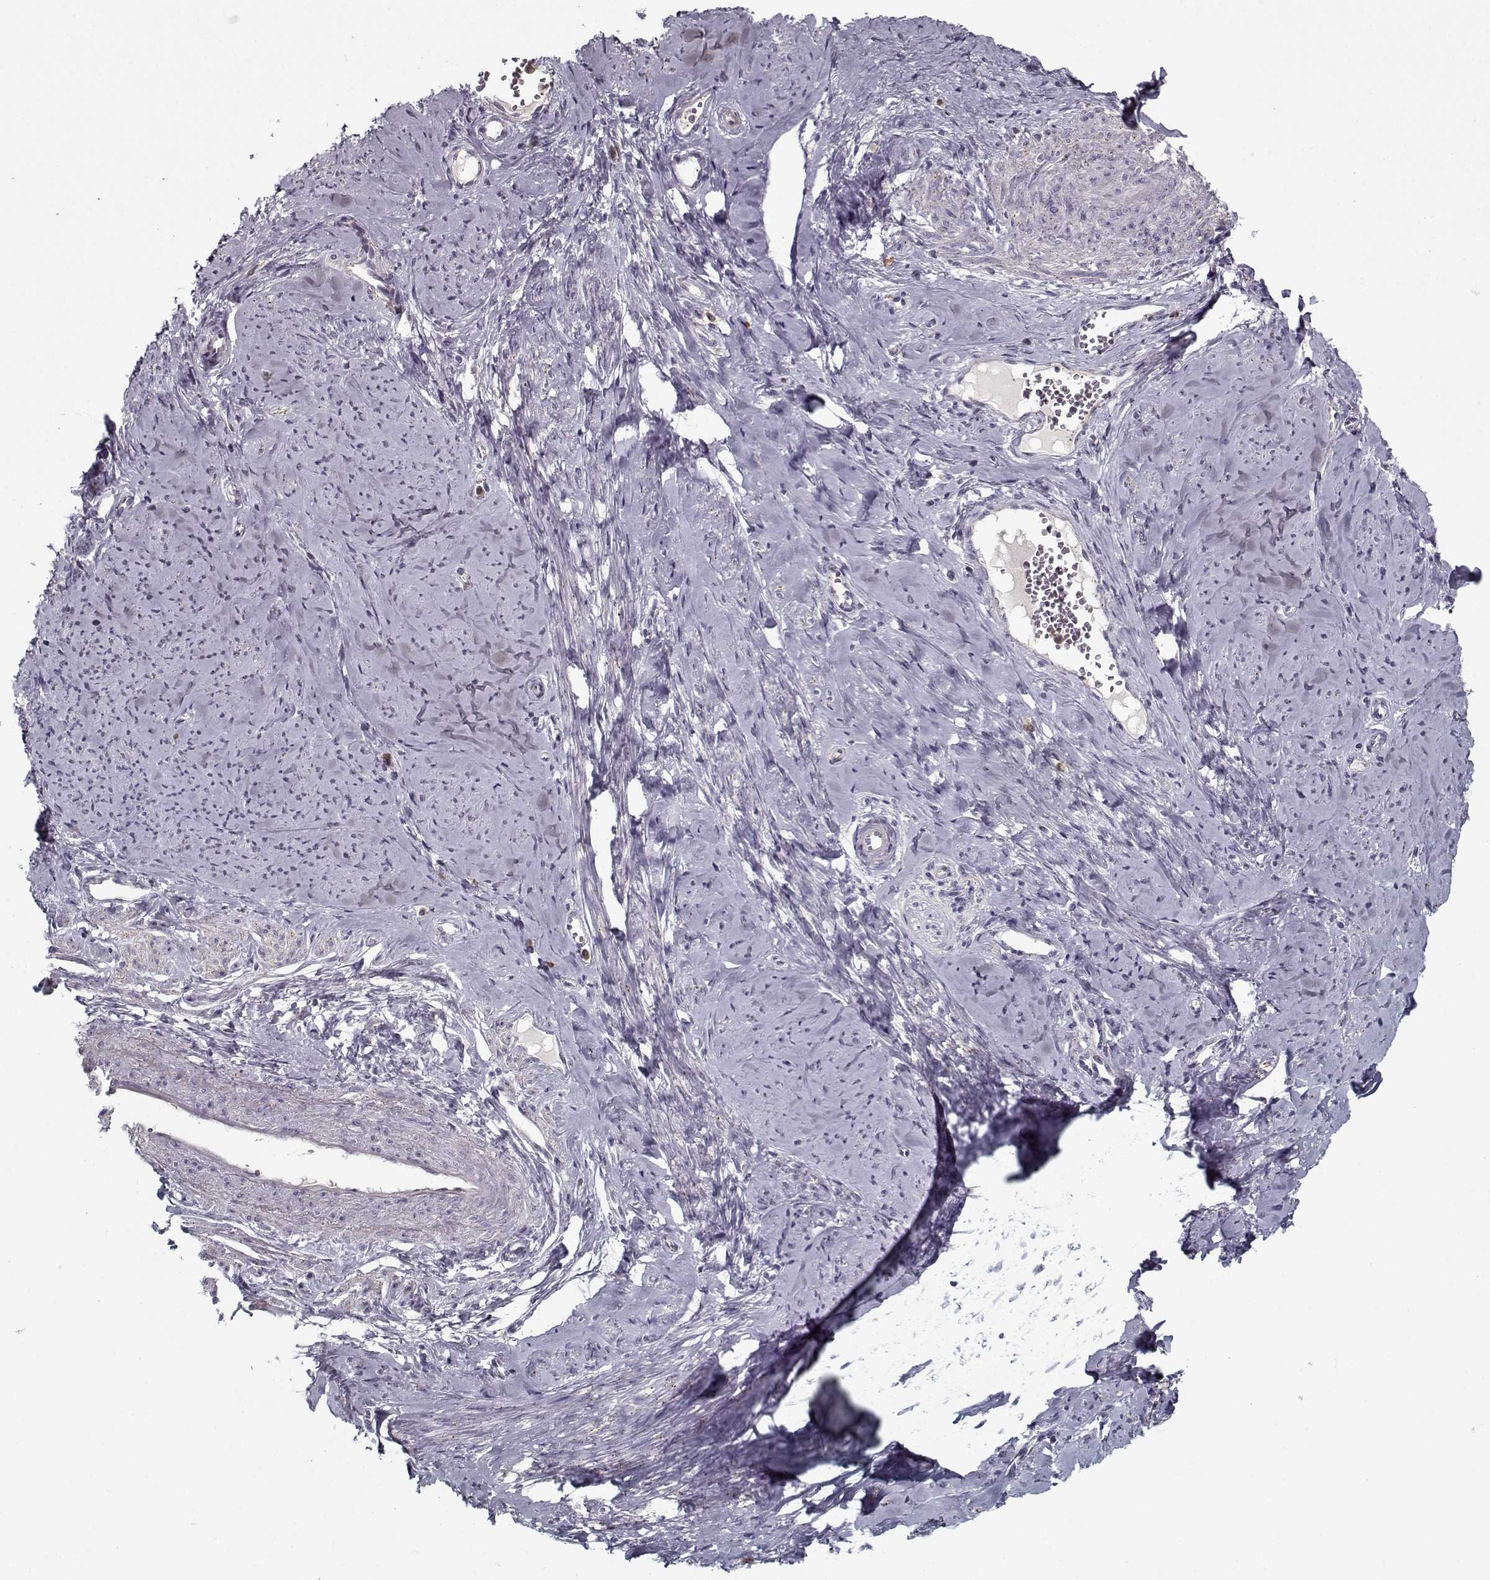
{"staining": {"intensity": "negative", "quantity": "none", "location": "none"}, "tissue": "smooth muscle", "cell_type": "Smooth muscle cells", "image_type": "normal", "snomed": [{"axis": "morphology", "description": "Normal tissue, NOS"}, {"axis": "topography", "description": "Smooth muscle"}], "caption": "Immunohistochemistry of unremarkable smooth muscle exhibits no positivity in smooth muscle cells. (Stains: DAB (3,3'-diaminobenzidine) IHC with hematoxylin counter stain, Microscopy: brightfield microscopy at high magnification).", "gene": "UNC13D", "patient": {"sex": "female", "age": 48}}